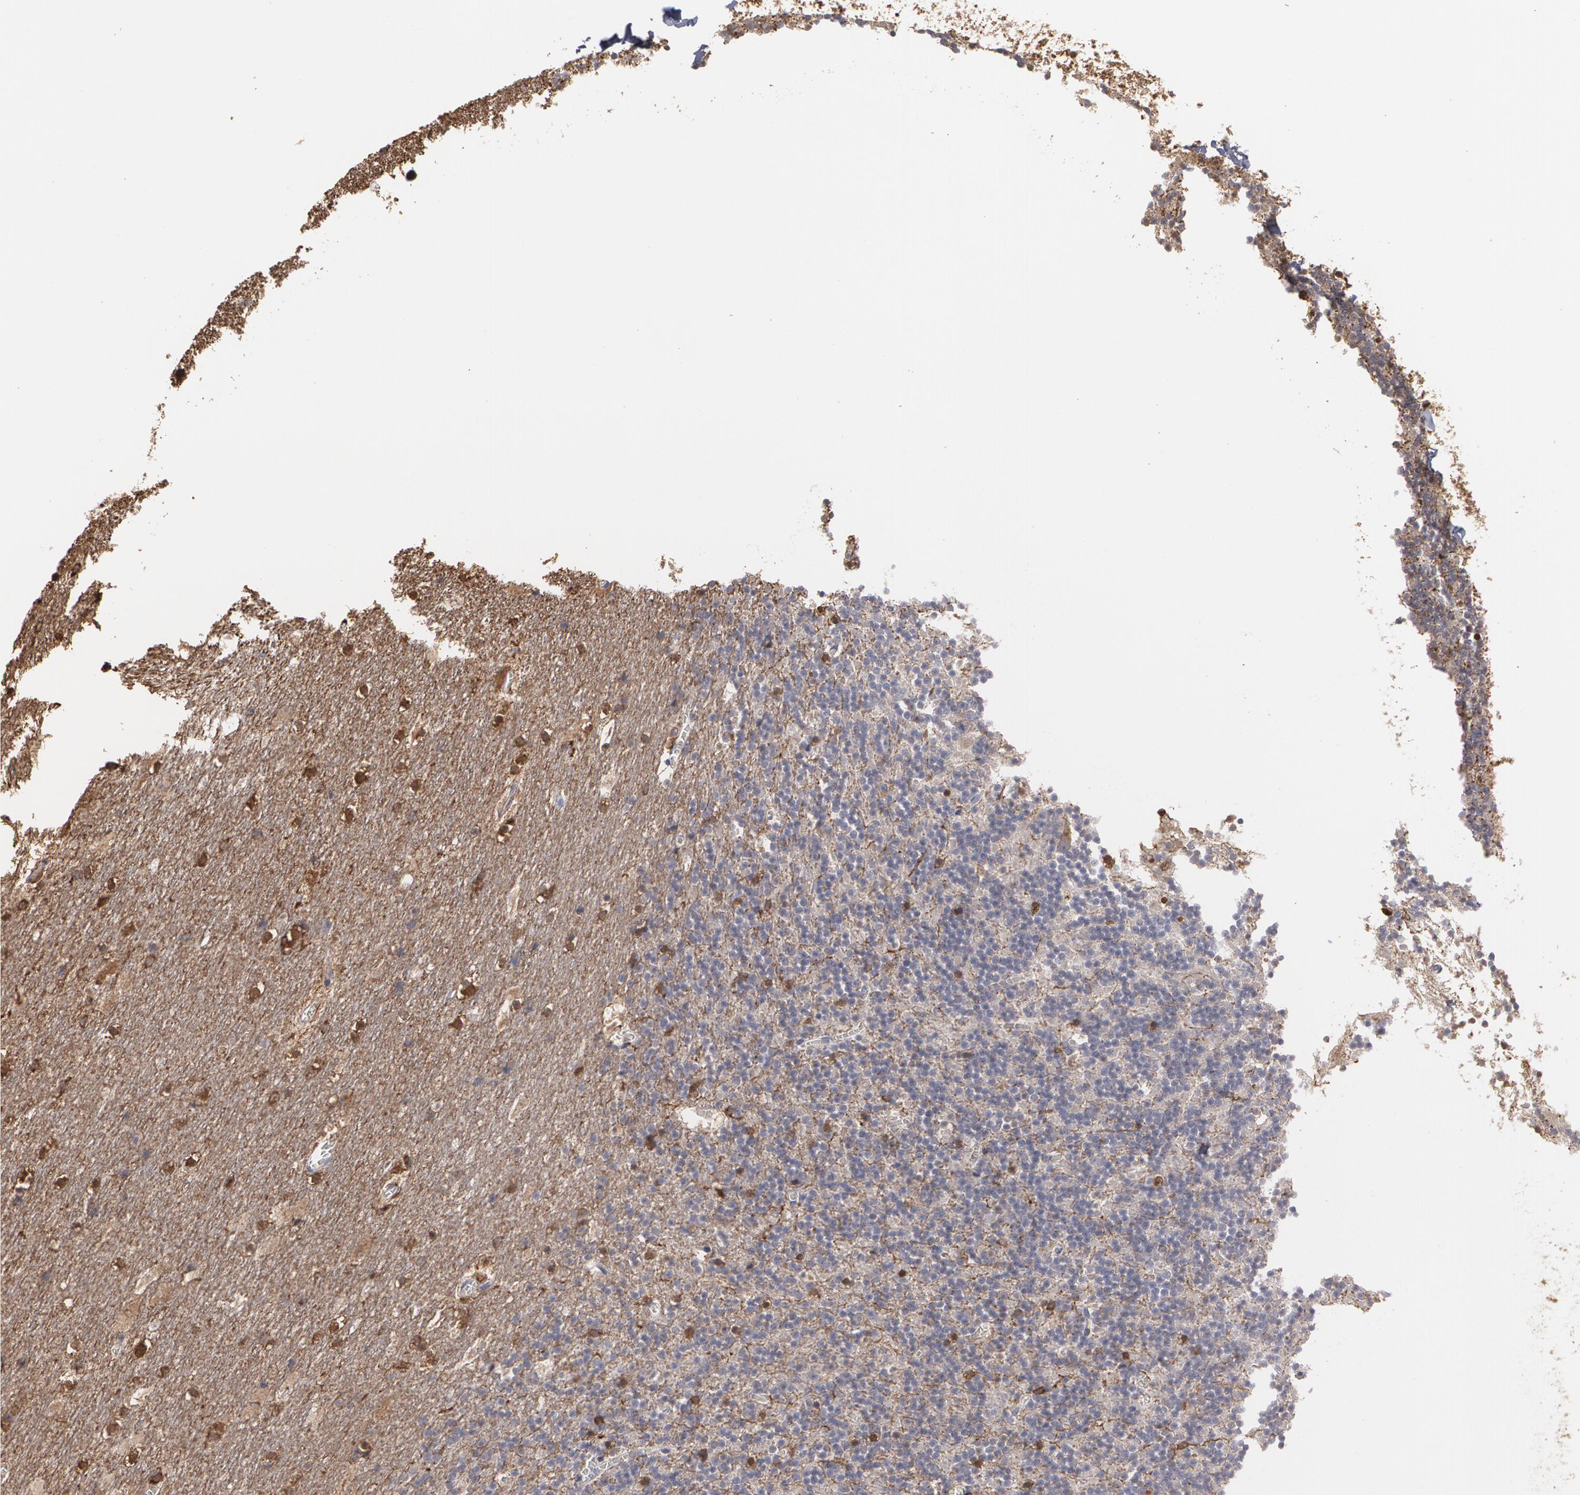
{"staining": {"intensity": "strong", "quantity": ">75%", "location": "cytoplasmic/membranous"}, "tissue": "cerebellum", "cell_type": "Cells in granular layer", "image_type": "normal", "snomed": [{"axis": "morphology", "description": "Normal tissue, NOS"}, {"axis": "topography", "description": "Cerebellum"}], "caption": "Protein analysis of benign cerebellum reveals strong cytoplasmic/membranous expression in approximately >75% of cells in granular layer.", "gene": "ODC1", "patient": {"sex": "male", "age": 45}}